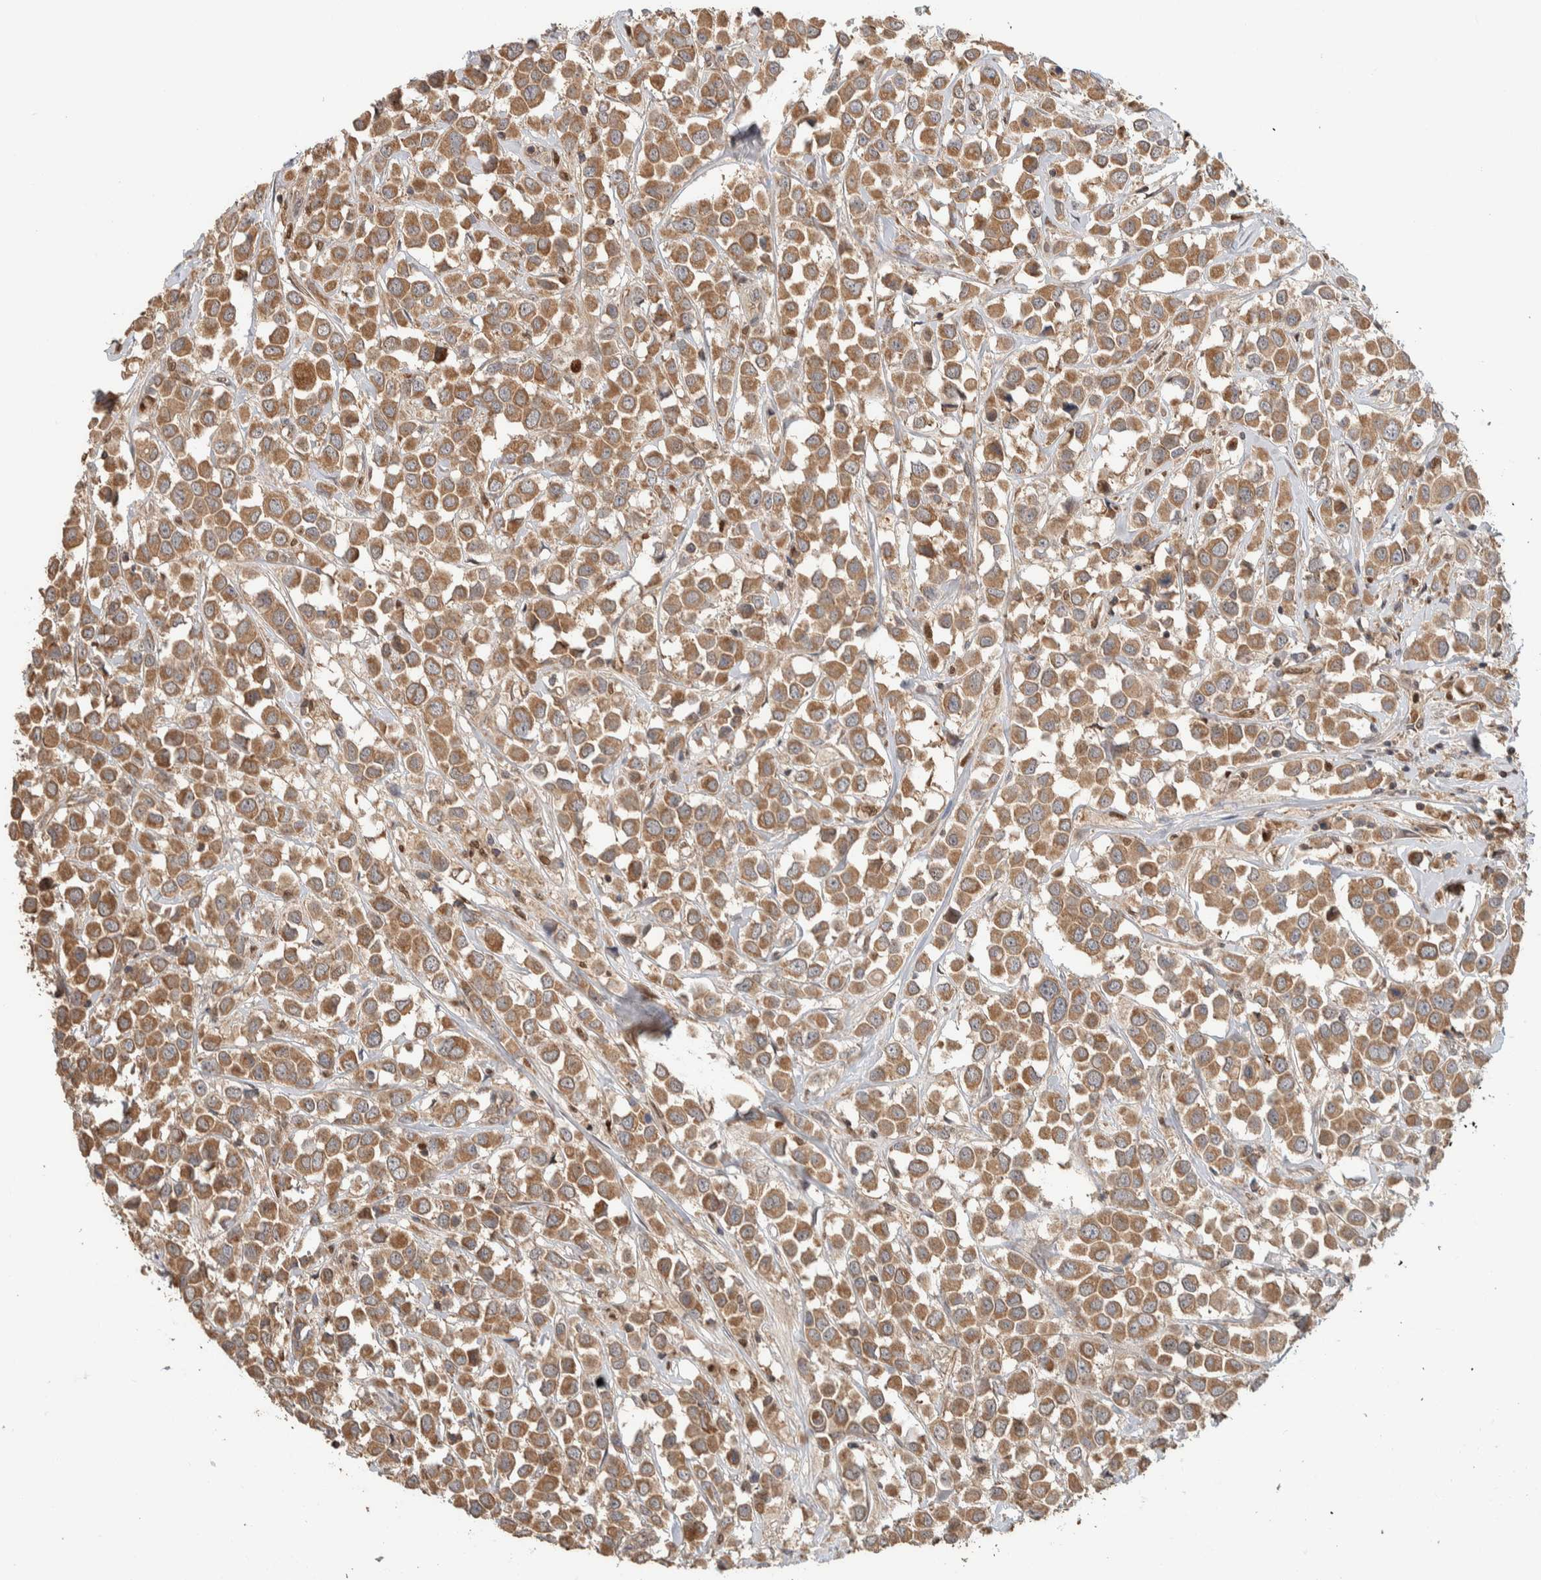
{"staining": {"intensity": "moderate", "quantity": ">75%", "location": "cytoplasmic/membranous"}, "tissue": "breast cancer", "cell_type": "Tumor cells", "image_type": "cancer", "snomed": [{"axis": "morphology", "description": "Duct carcinoma"}, {"axis": "topography", "description": "Breast"}], "caption": "A histopathology image of human breast cancer stained for a protein displays moderate cytoplasmic/membranous brown staining in tumor cells. (DAB = brown stain, brightfield microscopy at high magnification).", "gene": "VPS53", "patient": {"sex": "female", "age": 61}}